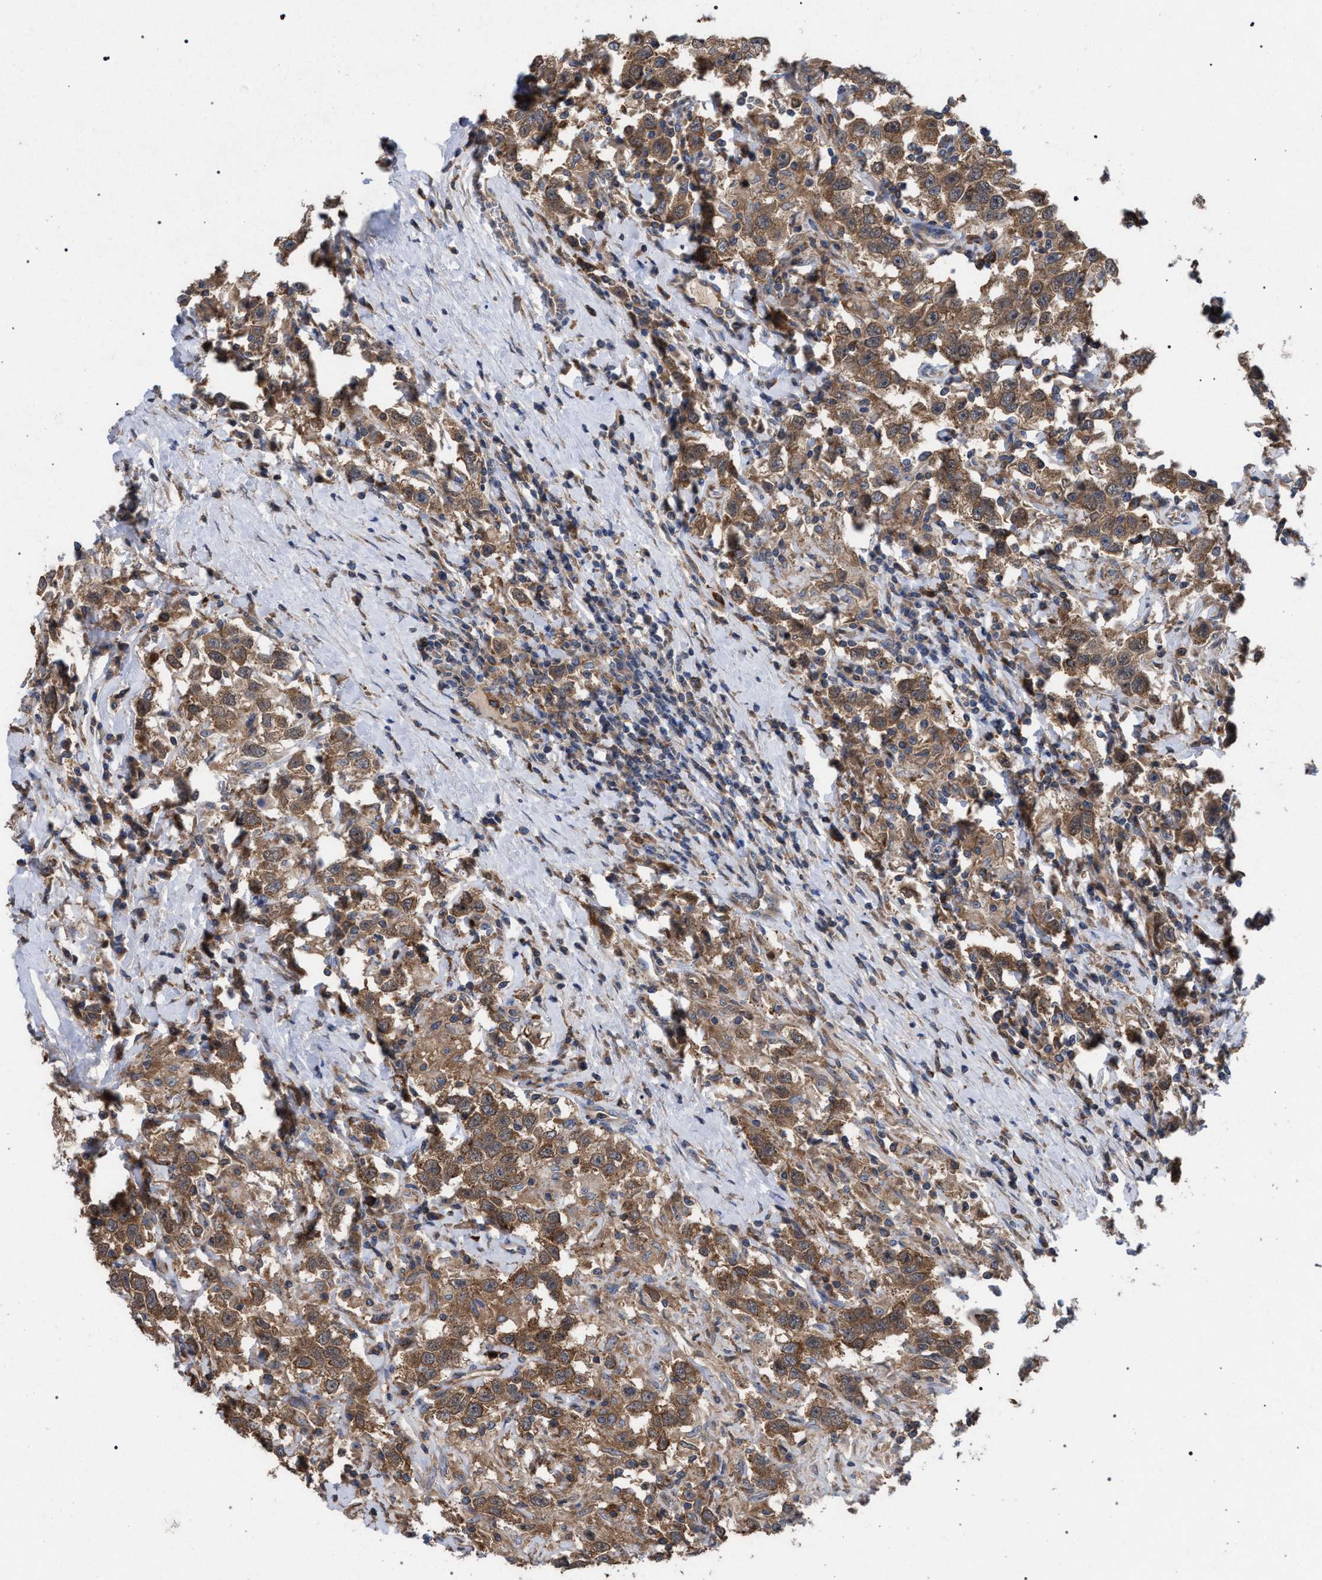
{"staining": {"intensity": "moderate", "quantity": ">75%", "location": "cytoplasmic/membranous"}, "tissue": "testis cancer", "cell_type": "Tumor cells", "image_type": "cancer", "snomed": [{"axis": "morphology", "description": "Seminoma, NOS"}, {"axis": "topography", "description": "Testis"}], "caption": "Immunohistochemical staining of testis cancer (seminoma) displays medium levels of moderate cytoplasmic/membranous staining in approximately >75% of tumor cells.", "gene": "CDR2L", "patient": {"sex": "male", "age": 41}}